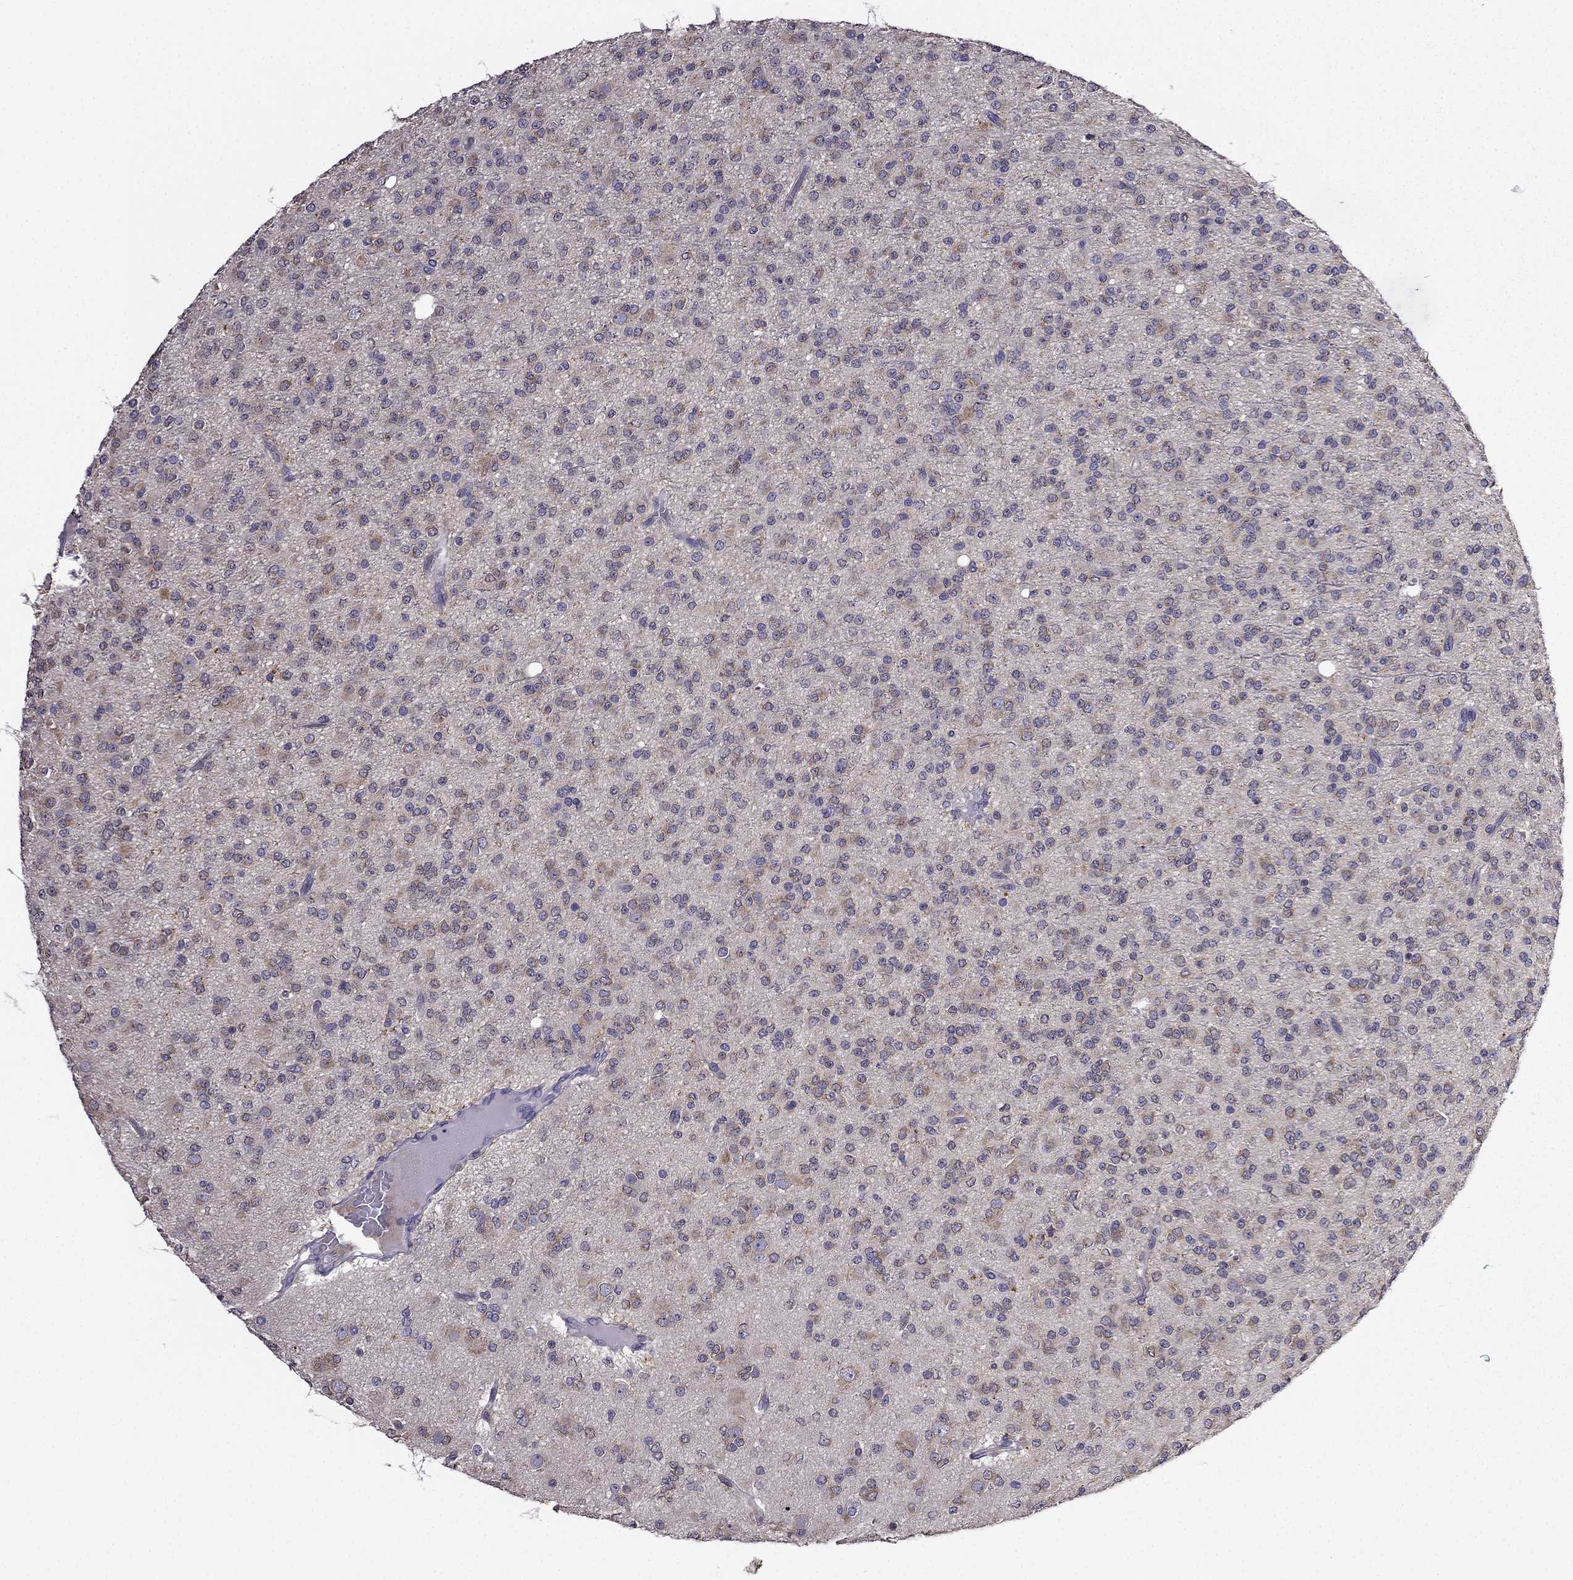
{"staining": {"intensity": "weak", "quantity": "<25%", "location": "cytoplasmic/membranous"}, "tissue": "glioma", "cell_type": "Tumor cells", "image_type": "cancer", "snomed": [{"axis": "morphology", "description": "Glioma, malignant, Low grade"}, {"axis": "topography", "description": "Brain"}], "caption": "A high-resolution image shows immunohistochemistry (IHC) staining of glioma, which reveals no significant positivity in tumor cells.", "gene": "SCNN1D", "patient": {"sex": "male", "age": 27}}